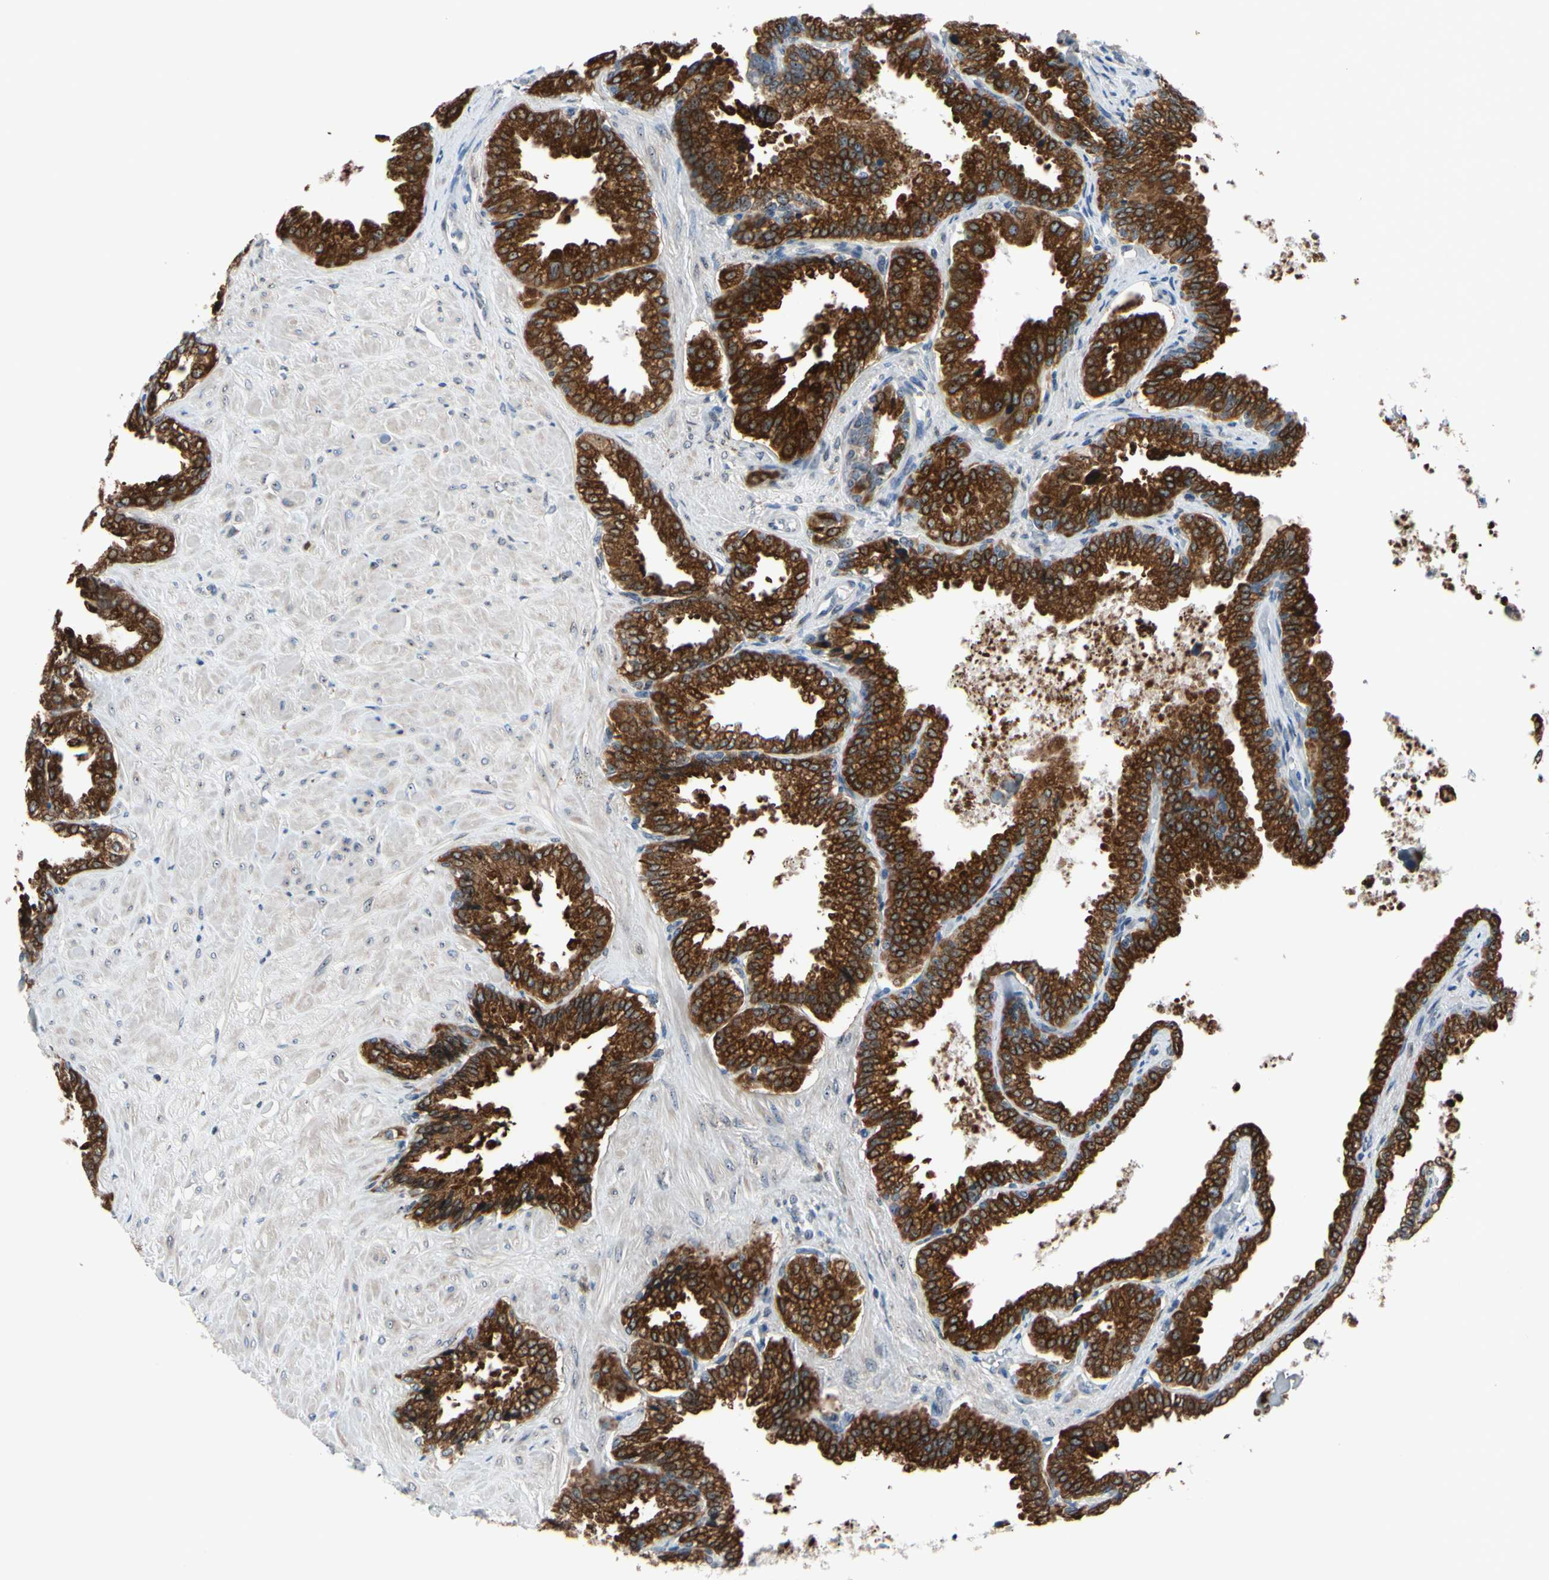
{"staining": {"intensity": "strong", "quantity": ">75%", "location": "cytoplasmic/membranous"}, "tissue": "seminal vesicle", "cell_type": "Glandular cells", "image_type": "normal", "snomed": [{"axis": "morphology", "description": "Normal tissue, NOS"}, {"axis": "topography", "description": "Seminal veicle"}], "caption": "Seminal vesicle stained with DAB immunohistochemistry (IHC) reveals high levels of strong cytoplasmic/membranous staining in approximately >75% of glandular cells. Immunohistochemistry stains the protein in brown and the nuclei are stained blue.", "gene": "TMED7", "patient": {"sex": "male", "age": 46}}